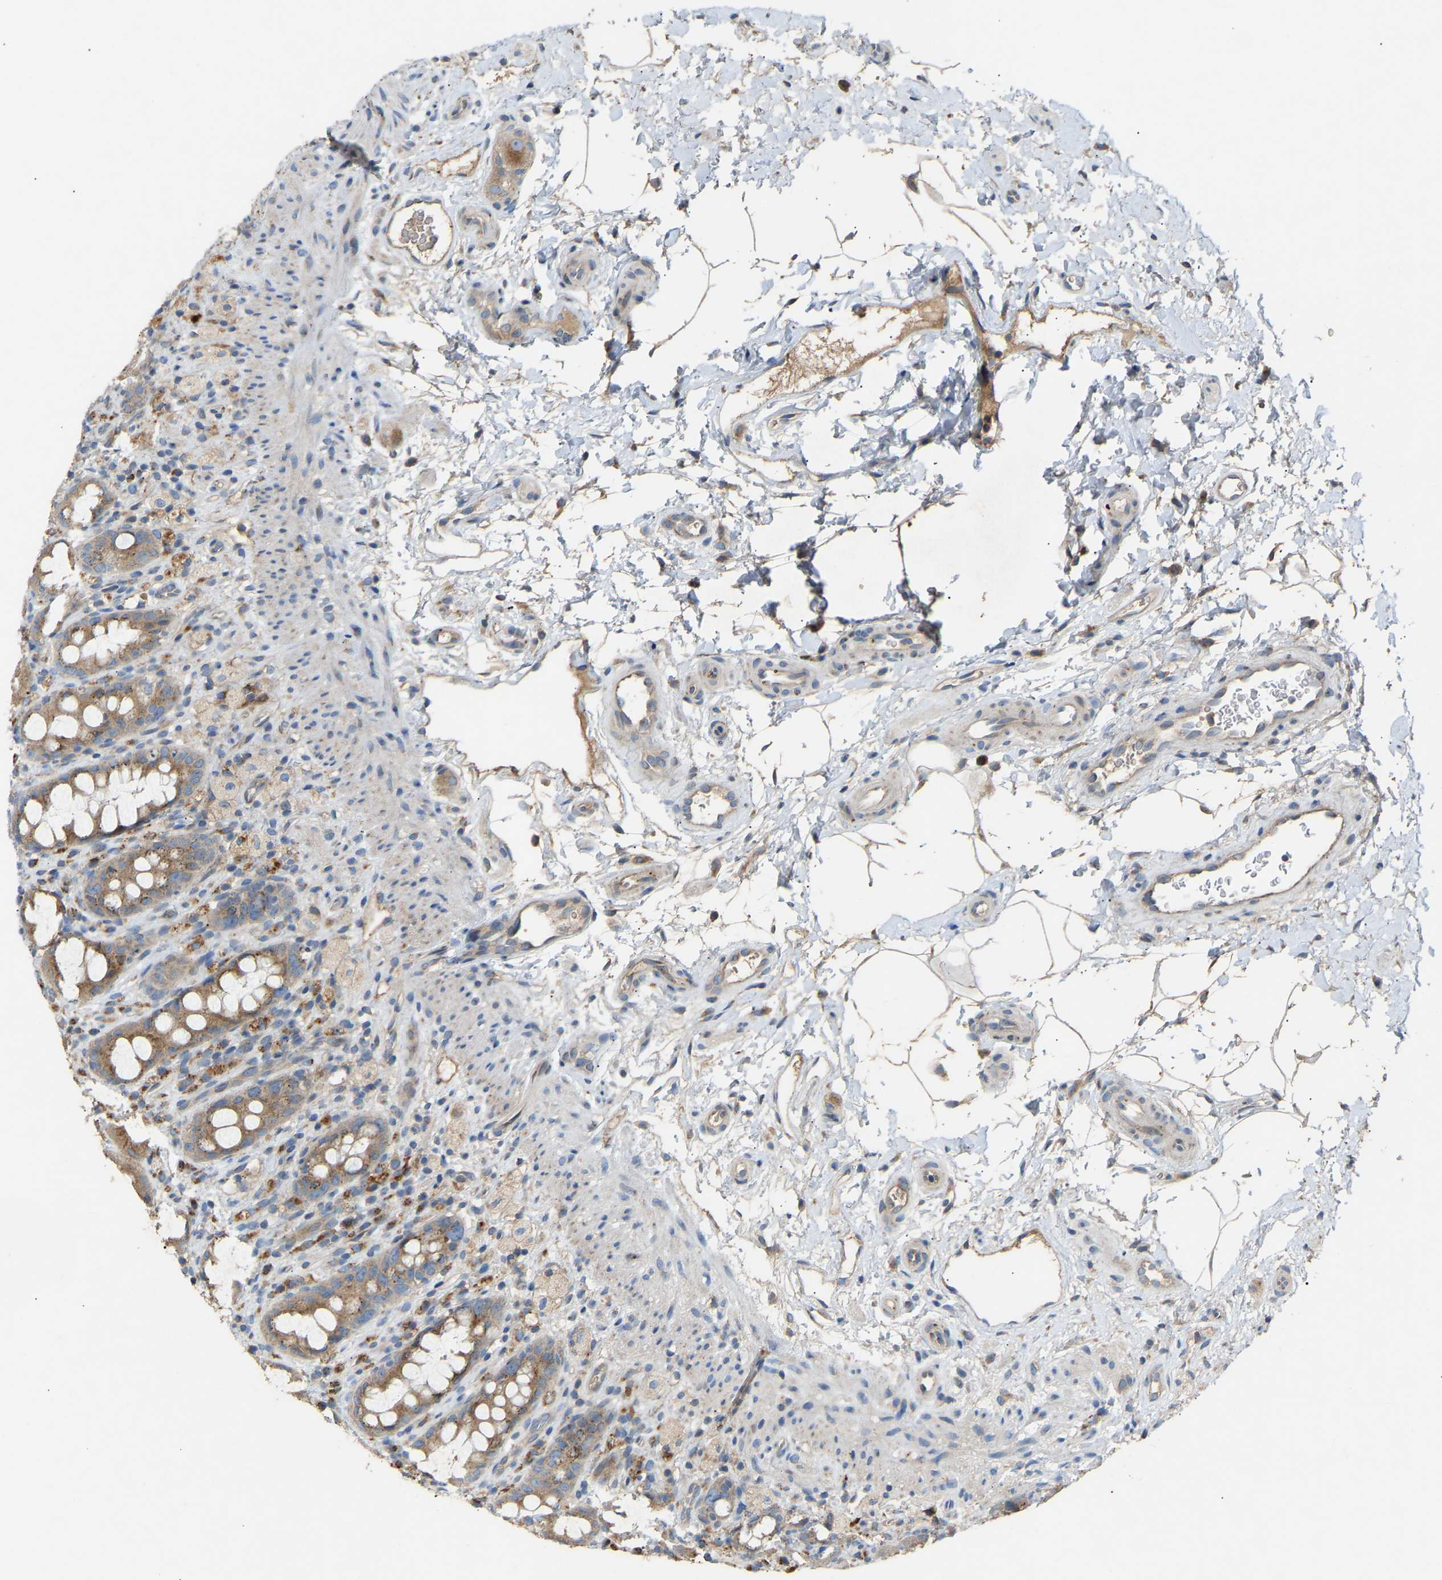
{"staining": {"intensity": "weak", "quantity": ">75%", "location": "cytoplasmic/membranous"}, "tissue": "rectum", "cell_type": "Glandular cells", "image_type": "normal", "snomed": [{"axis": "morphology", "description": "Normal tissue, NOS"}, {"axis": "topography", "description": "Rectum"}], "caption": "The image exhibits staining of normal rectum, revealing weak cytoplasmic/membranous protein positivity (brown color) within glandular cells. Using DAB (brown) and hematoxylin (blue) stains, captured at high magnification using brightfield microscopy.", "gene": "RGP1", "patient": {"sex": "male", "age": 44}}